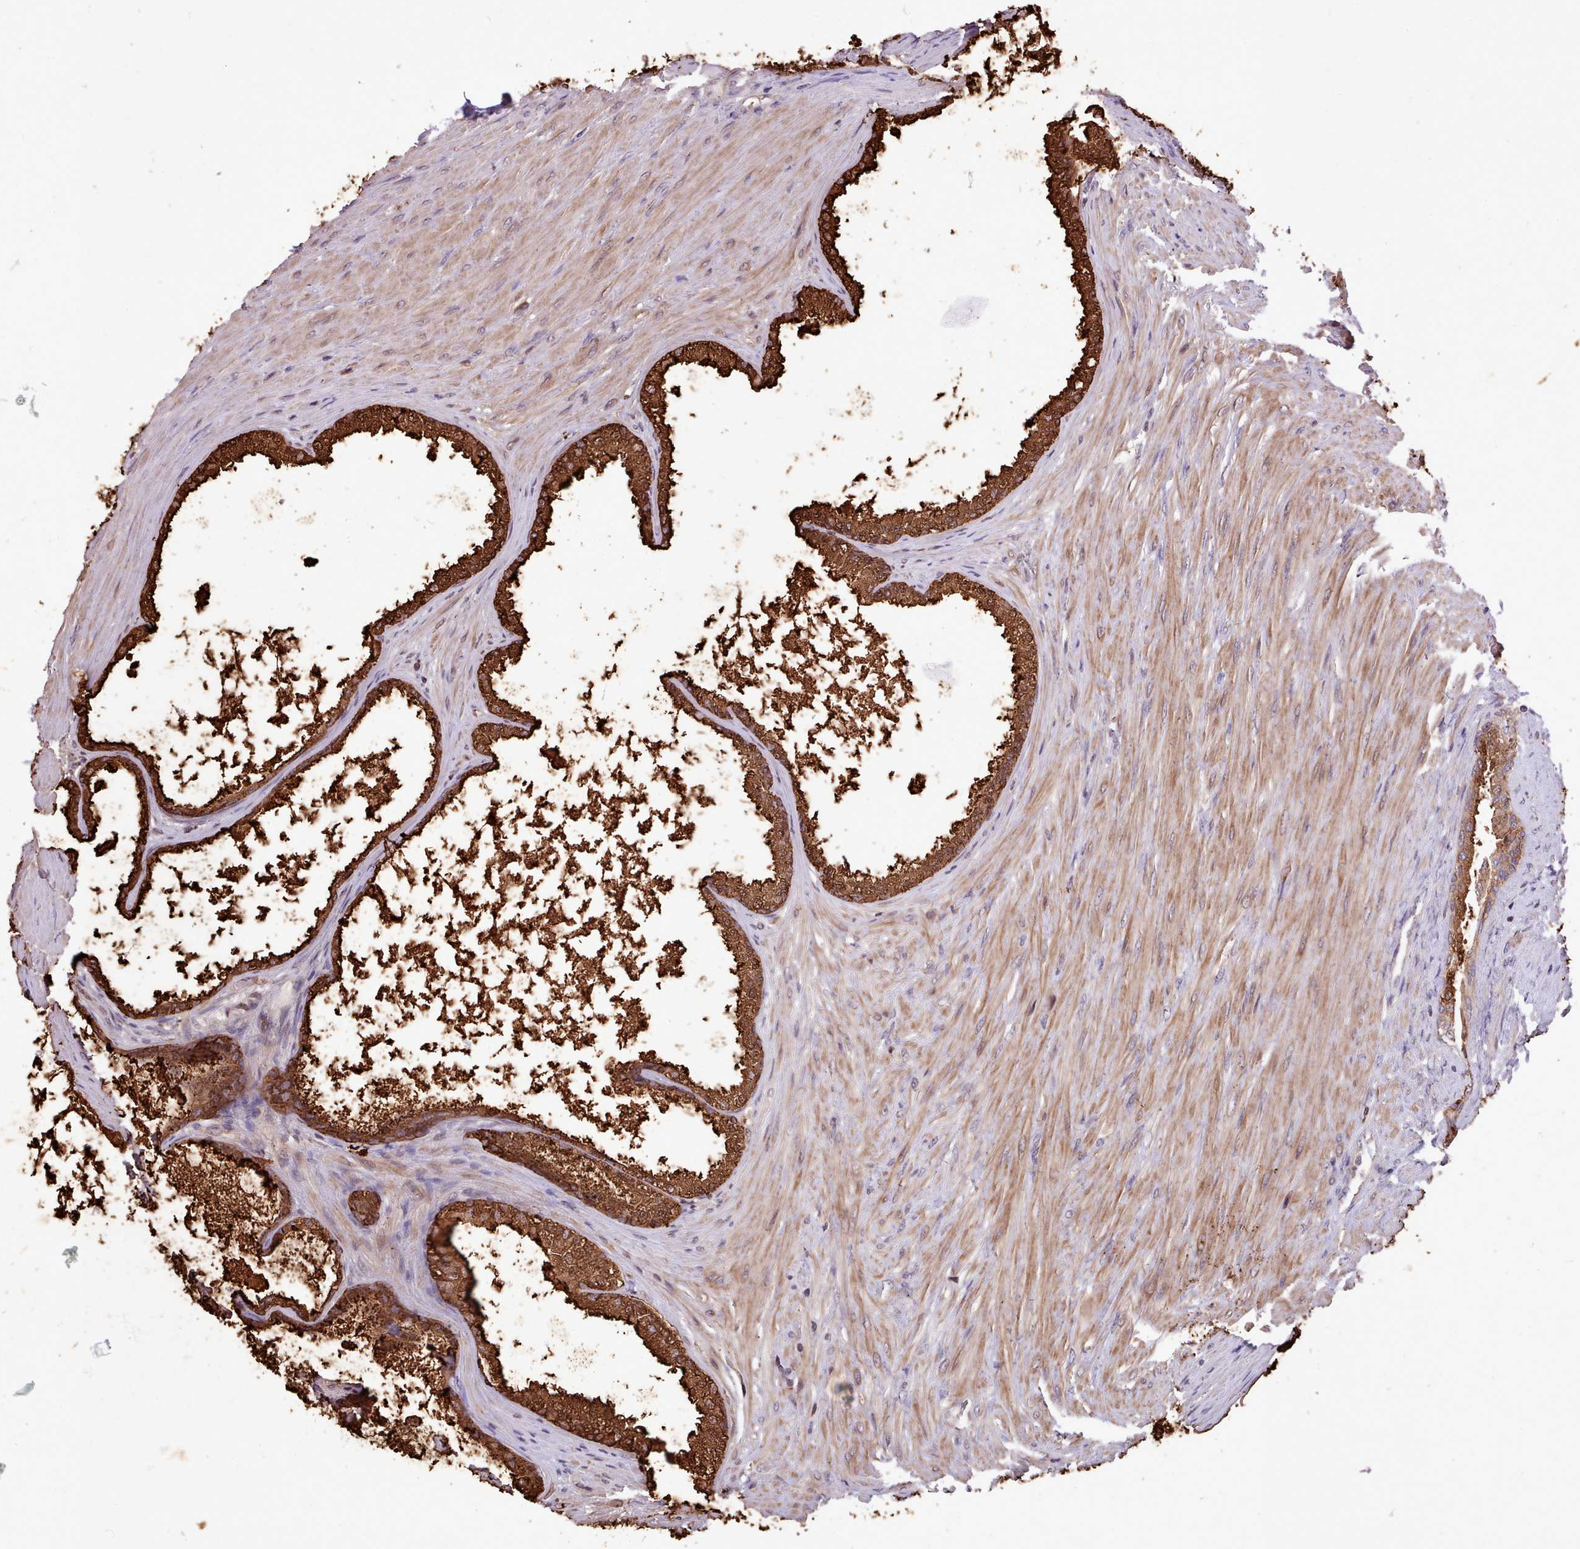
{"staining": {"intensity": "strong", "quantity": ">75%", "location": "cytoplasmic/membranous,nuclear"}, "tissue": "prostate", "cell_type": "Glandular cells", "image_type": "normal", "snomed": [{"axis": "morphology", "description": "Normal tissue, NOS"}, {"axis": "topography", "description": "Prostate"}], "caption": "IHC staining of normal prostate, which reveals high levels of strong cytoplasmic/membranous,nuclear expression in approximately >75% of glandular cells indicating strong cytoplasmic/membranous,nuclear protein staining. The staining was performed using DAB (brown) for protein detection and nuclei were counterstained in hematoxylin (blue).", "gene": "TTLL3", "patient": {"sex": "male", "age": 76}}